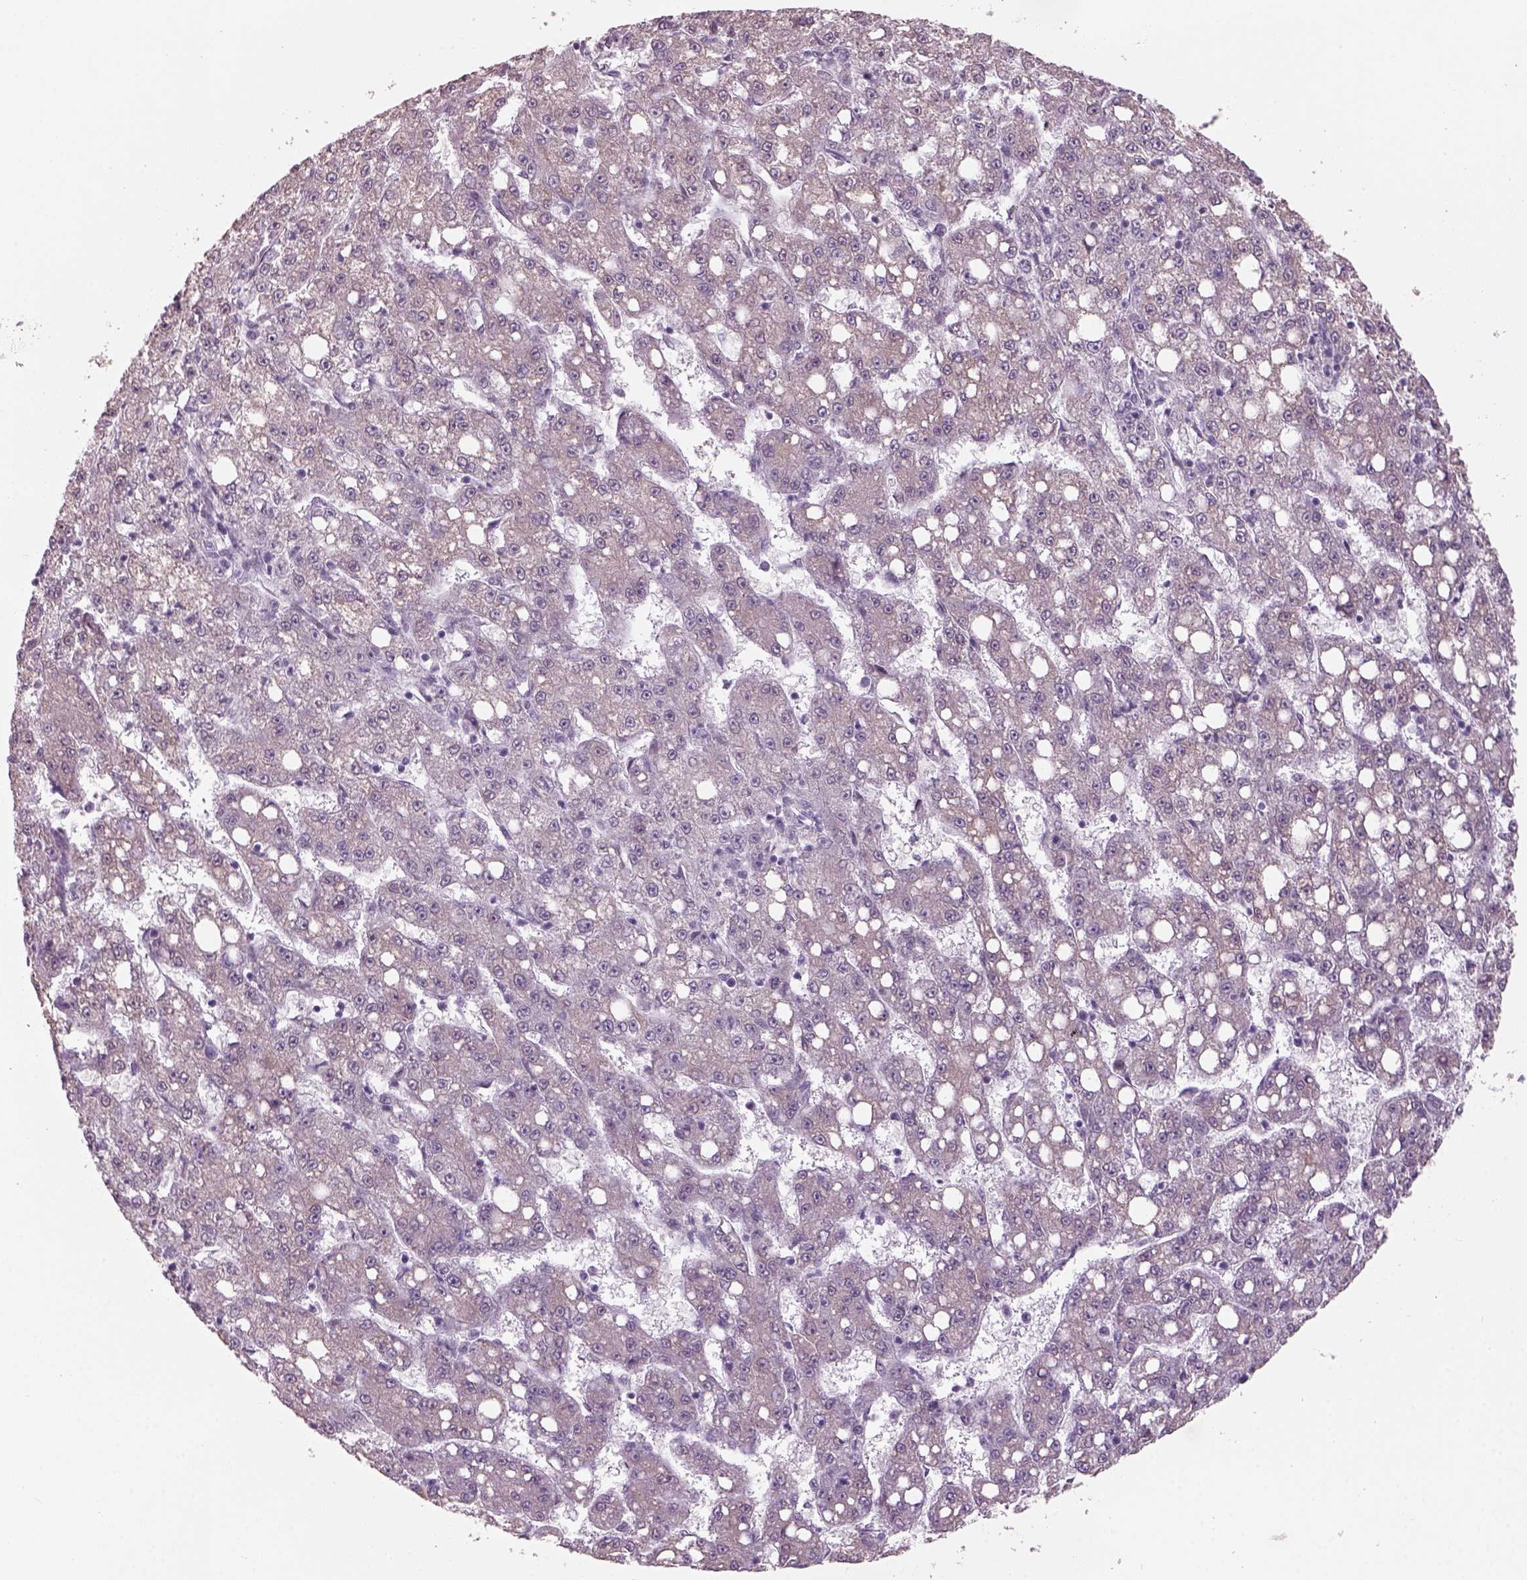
{"staining": {"intensity": "weak", "quantity": "25%-75%", "location": "cytoplasmic/membranous"}, "tissue": "liver cancer", "cell_type": "Tumor cells", "image_type": "cancer", "snomed": [{"axis": "morphology", "description": "Carcinoma, Hepatocellular, NOS"}, {"axis": "topography", "description": "Liver"}], "caption": "Immunohistochemistry (IHC) histopathology image of liver hepatocellular carcinoma stained for a protein (brown), which displays low levels of weak cytoplasmic/membranous expression in approximately 25%-75% of tumor cells.", "gene": "NAT8", "patient": {"sex": "female", "age": 65}}